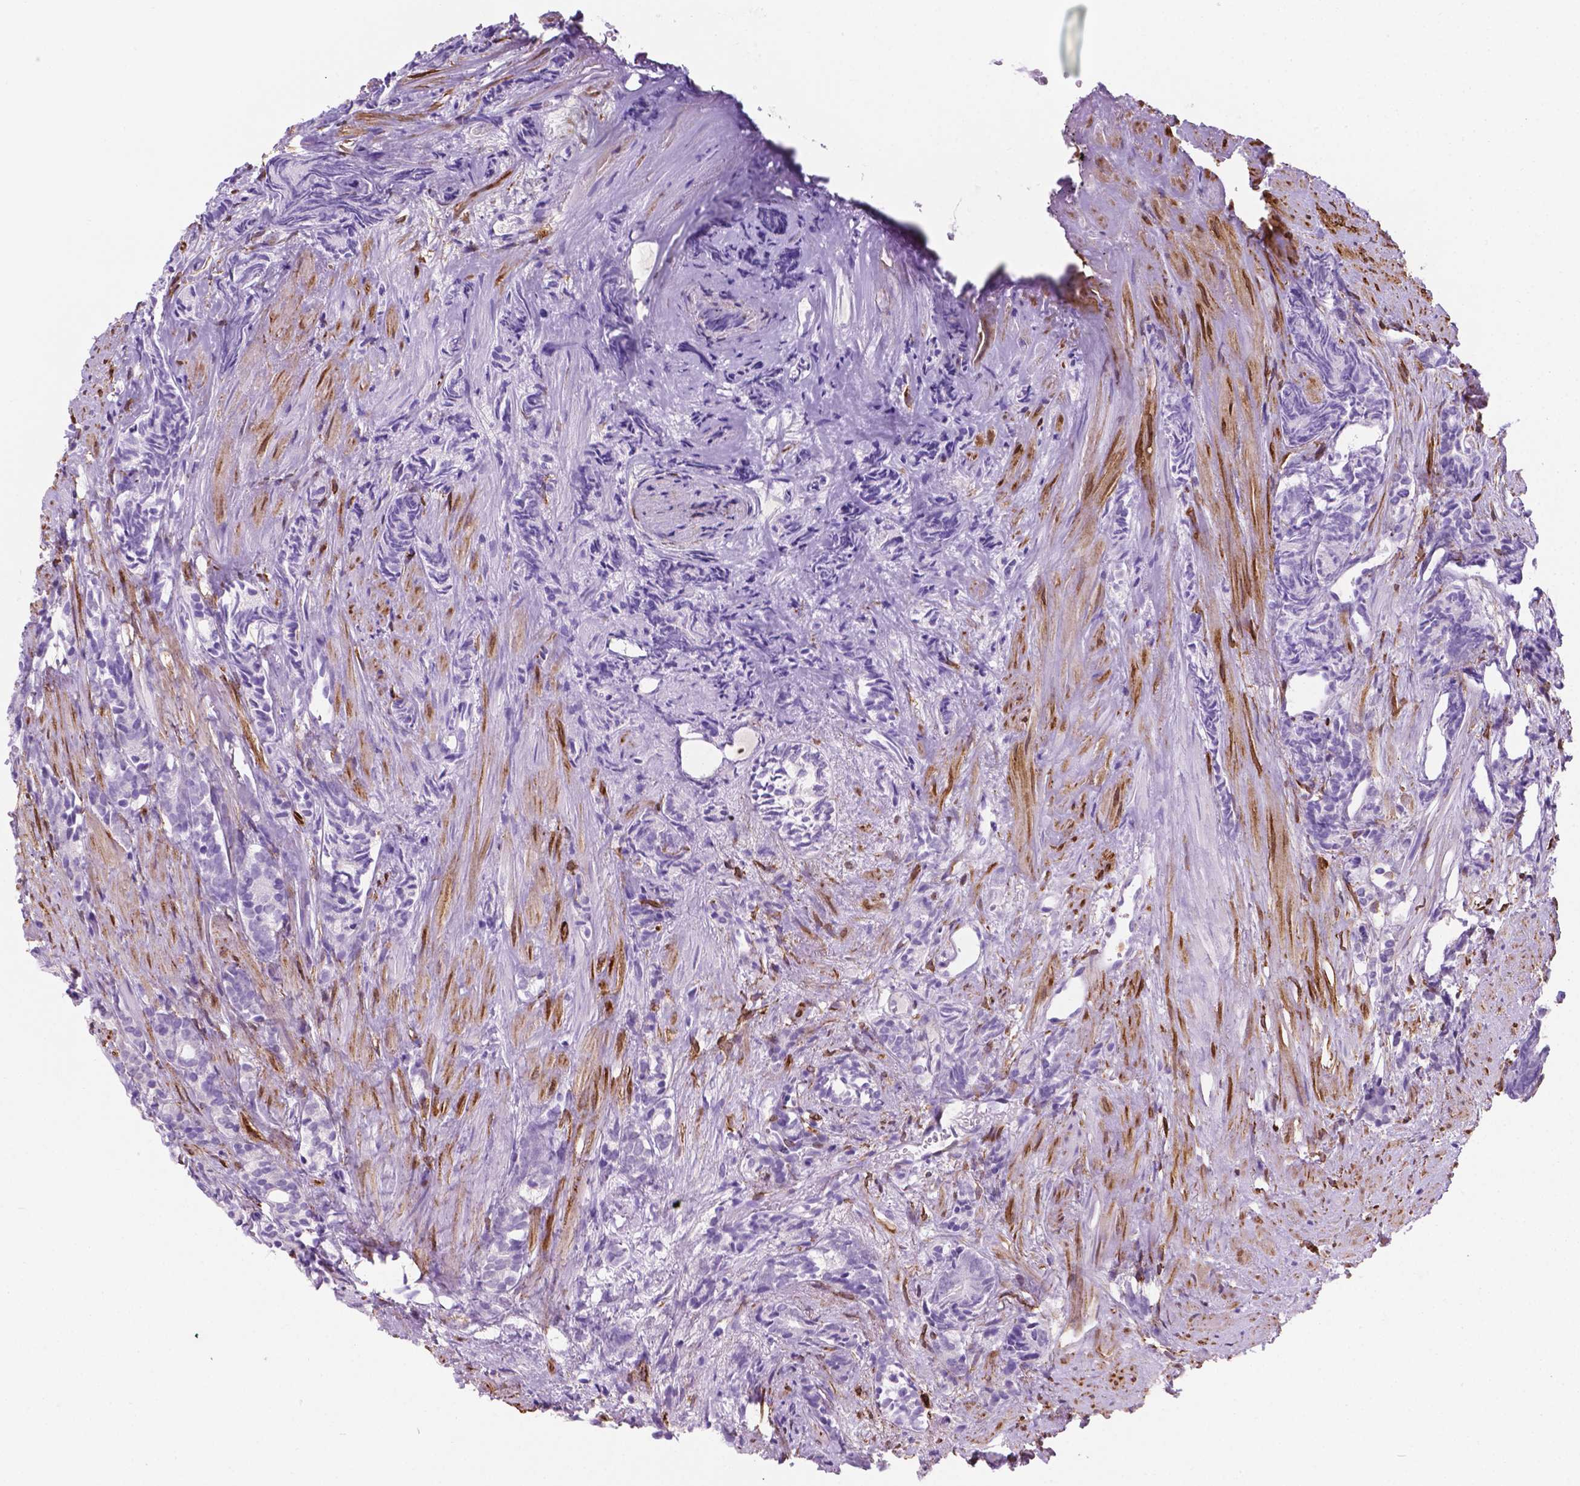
{"staining": {"intensity": "negative", "quantity": "none", "location": "none"}, "tissue": "prostate cancer", "cell_type": "Tumor cells", "image_type": "cancer", "snomed": [{"axis": "morphology", "description": "Adenocarcinoma, High grade"}, {"axis": "topography", "description": "Prostate"}], "caption": "Prostate cancer (high-grade adenocarcinoma) was stained to show a protein in brown. There is no significant positivity in tumor cells.", "gene": "MACF1", "patient": {"sex": "male", "age": 84}}